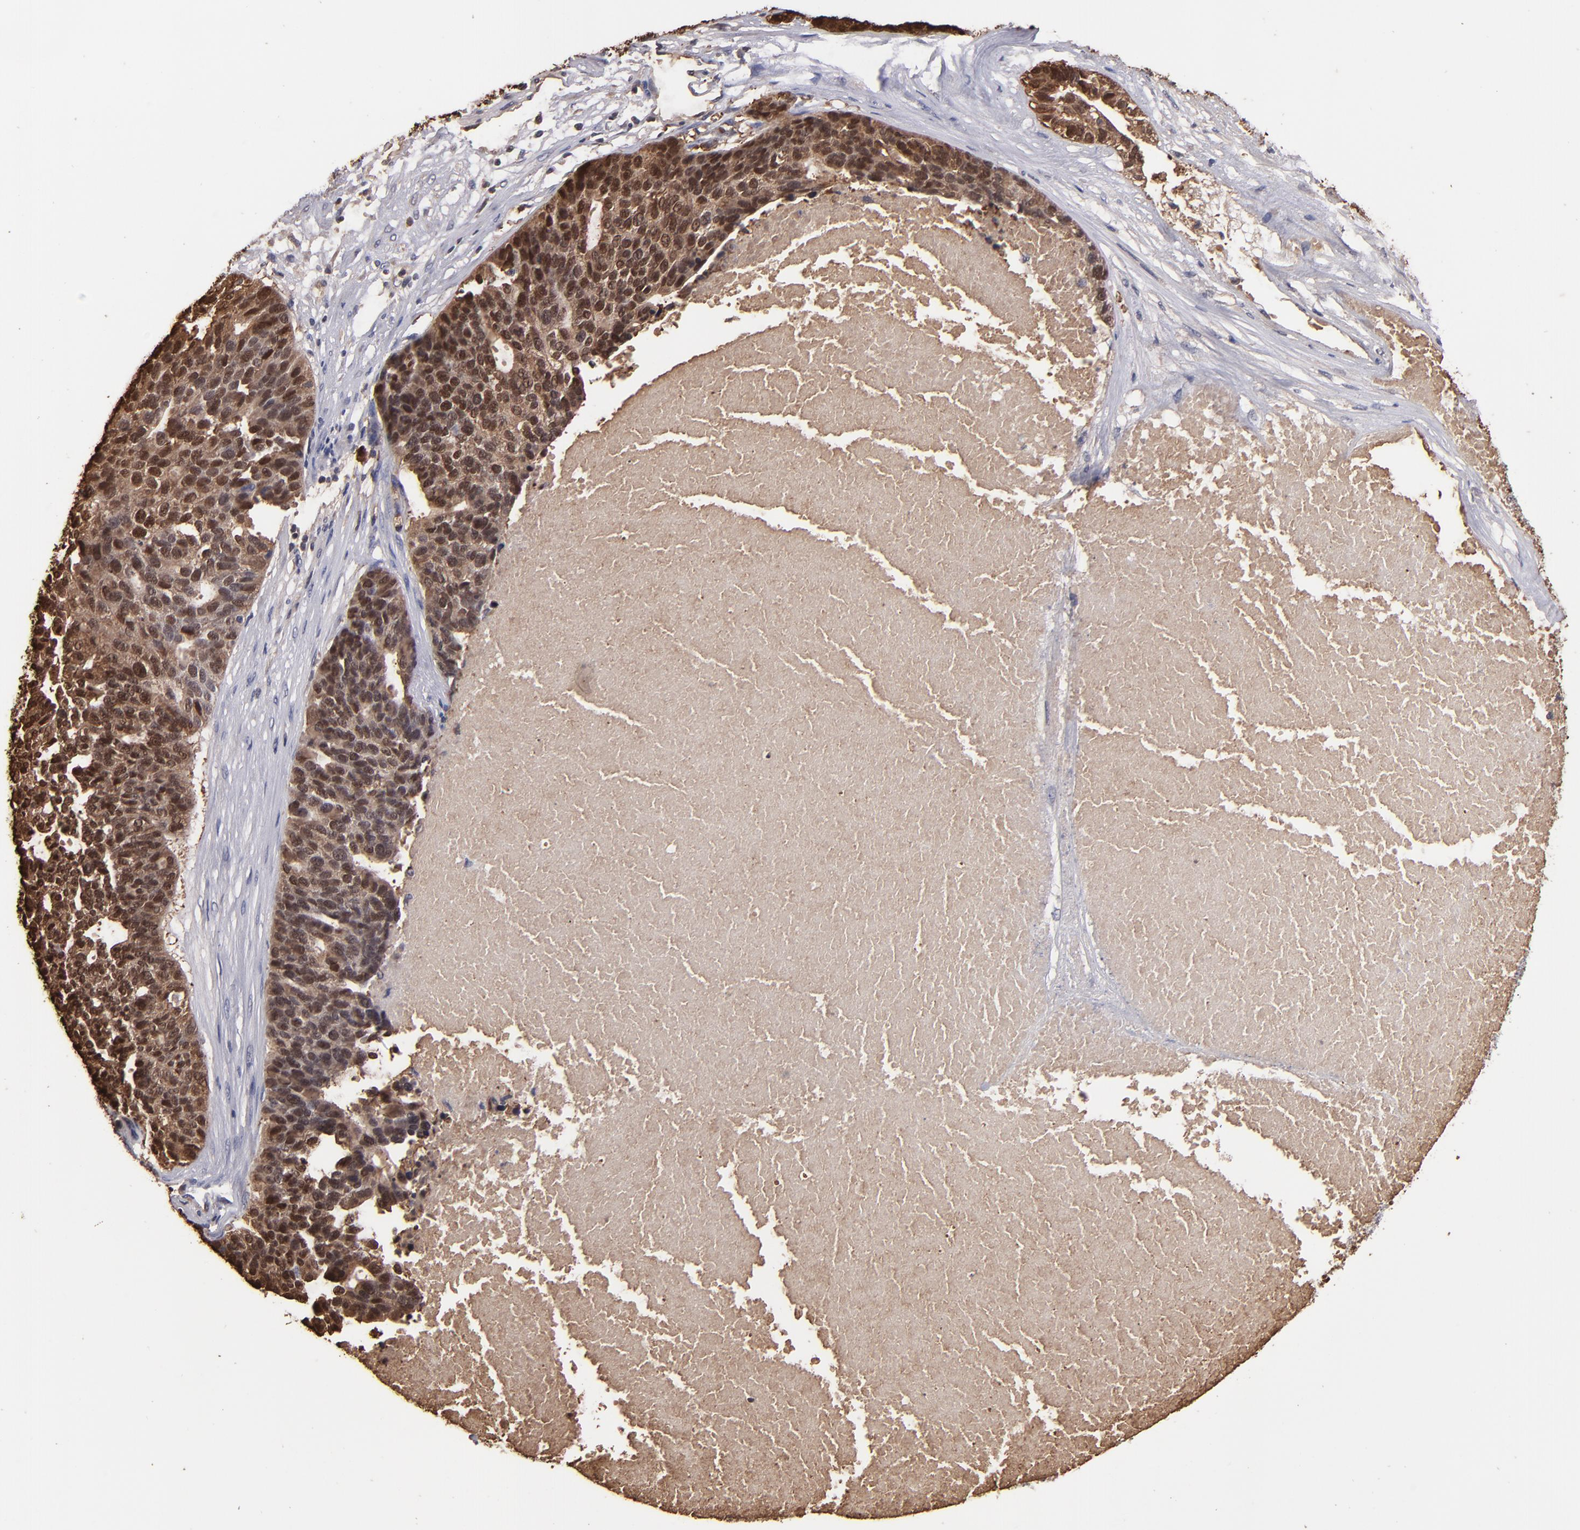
{"staining": {"intensity": "strong", "quantity": ">75%", "location": "cytoplasmic/membranous,nuclear"}, "tissue": "ovarian cancer", "cell_type": "Tumor cells", "image_type": "cancer", "snomed": [{"axis": "morphology", "description": "Cystadenocarcinoma, serous, NOS"}, {"axis": "topography", "description": "Ovary"}], "caption": "About >75% of tumor cells in human ovarian serous cystadenocarcinoma reveal strong cytoplasmic/membranous and nuclear protein positivity as visualized by brown immunohistochemical staining.", "gene": "S100A1", "patient": {"sex": "female", "age": 59}}